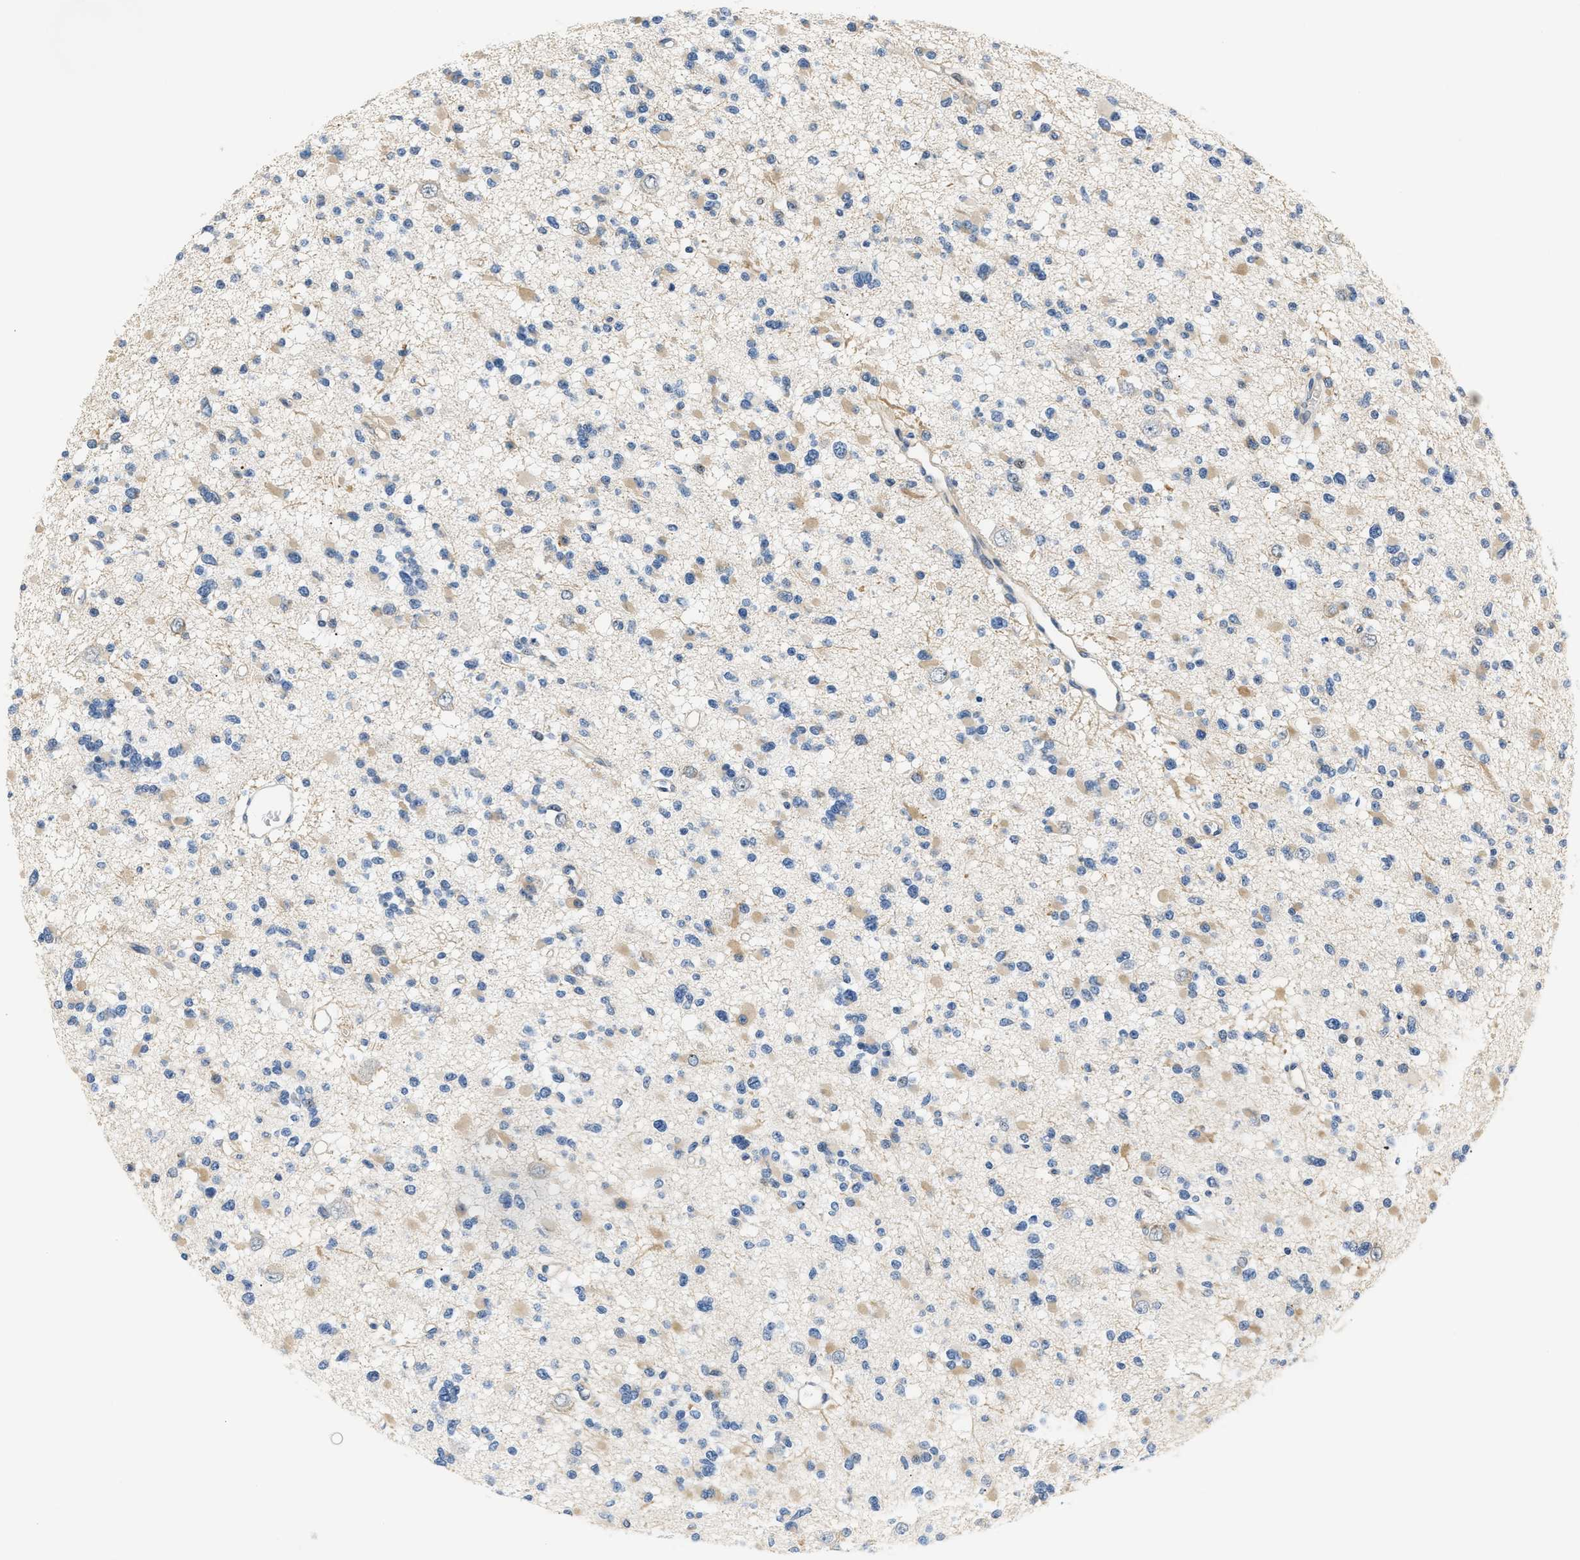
{"staining": {"intensity": "weak", "quantity": "<25%", "location": "cytoplasmic/membranous"}, "tissue": "glioma", "cell_type": "Tumor cells", "image_type": "cancer", "snomed": [{"axis": "morphology", "description": "Glioma, malignant, Low grade"}, {"axis": "topography", "description": "Brain"}], "caption": "A micrograph of glioma stained for a protein reveals no brown staining in tumor cells. (Immunohistochemistry, brightfield microscopy, high magnification).", "gene": "TNIP2", "patient": {"sex": "female", "age": 22}}